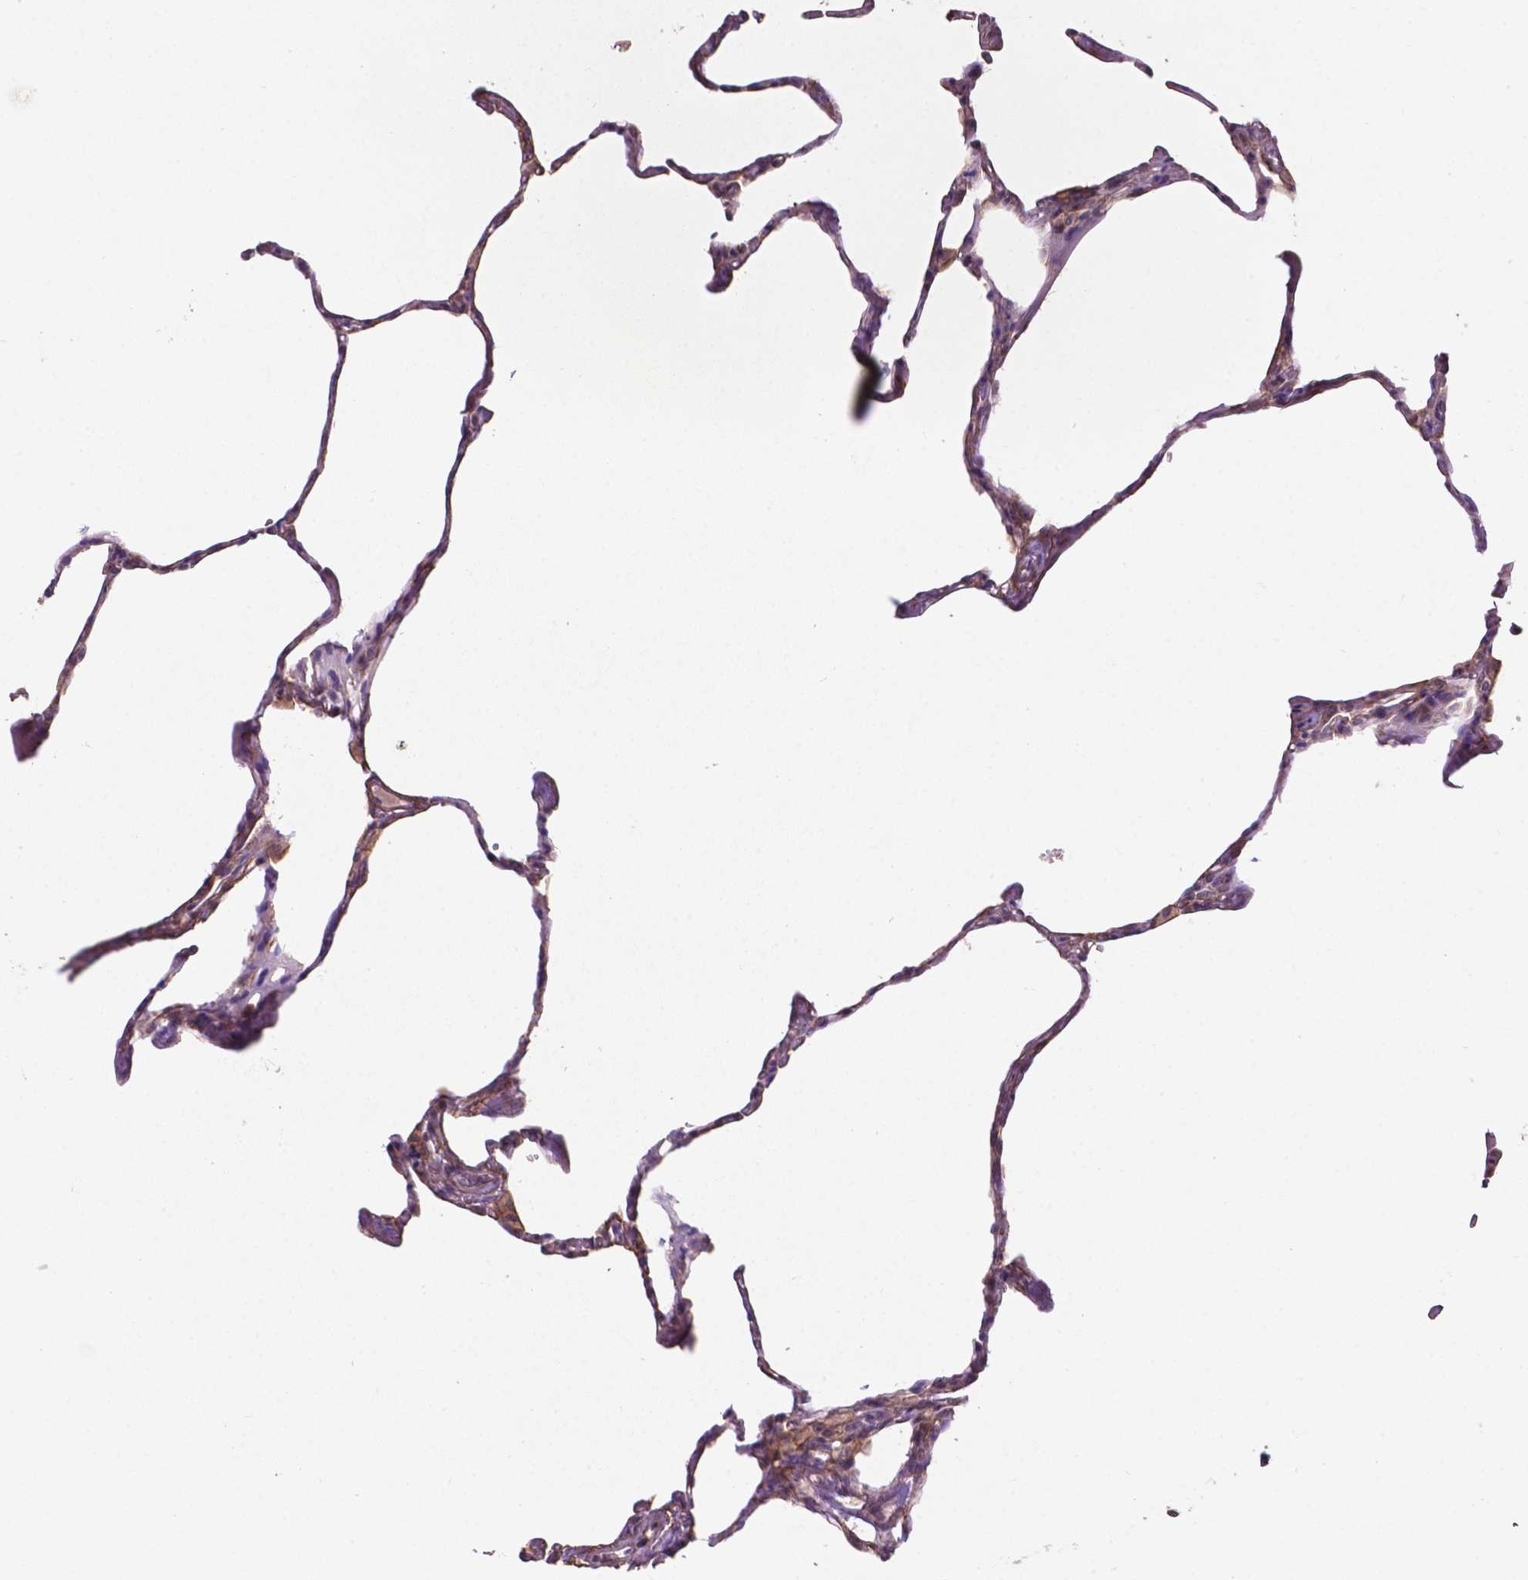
{"staining": {"intensity": "negative", "quantity": "none", "location": "none"}, "tissue": "lung", "cell_type": "Alveolar cells", "image_type": "normal", "snomed": [{"axis": "morphology", "description": "Normal tissue, NOS"}, {"axis": "topography", "description": "Lung"}], "caption": "This is a histopathology image of IHC staining of unremarkable lung, which shows no staining in alveolar cells. Brightfield microscopy of immunohistochemistry stained with DAB (3,3'-diaminobenzidine) (brown) and hematoxylin (blue), captured at high magnification.", "gene": "ARL5C", "patient": {"sex": "male", "age": 65}}